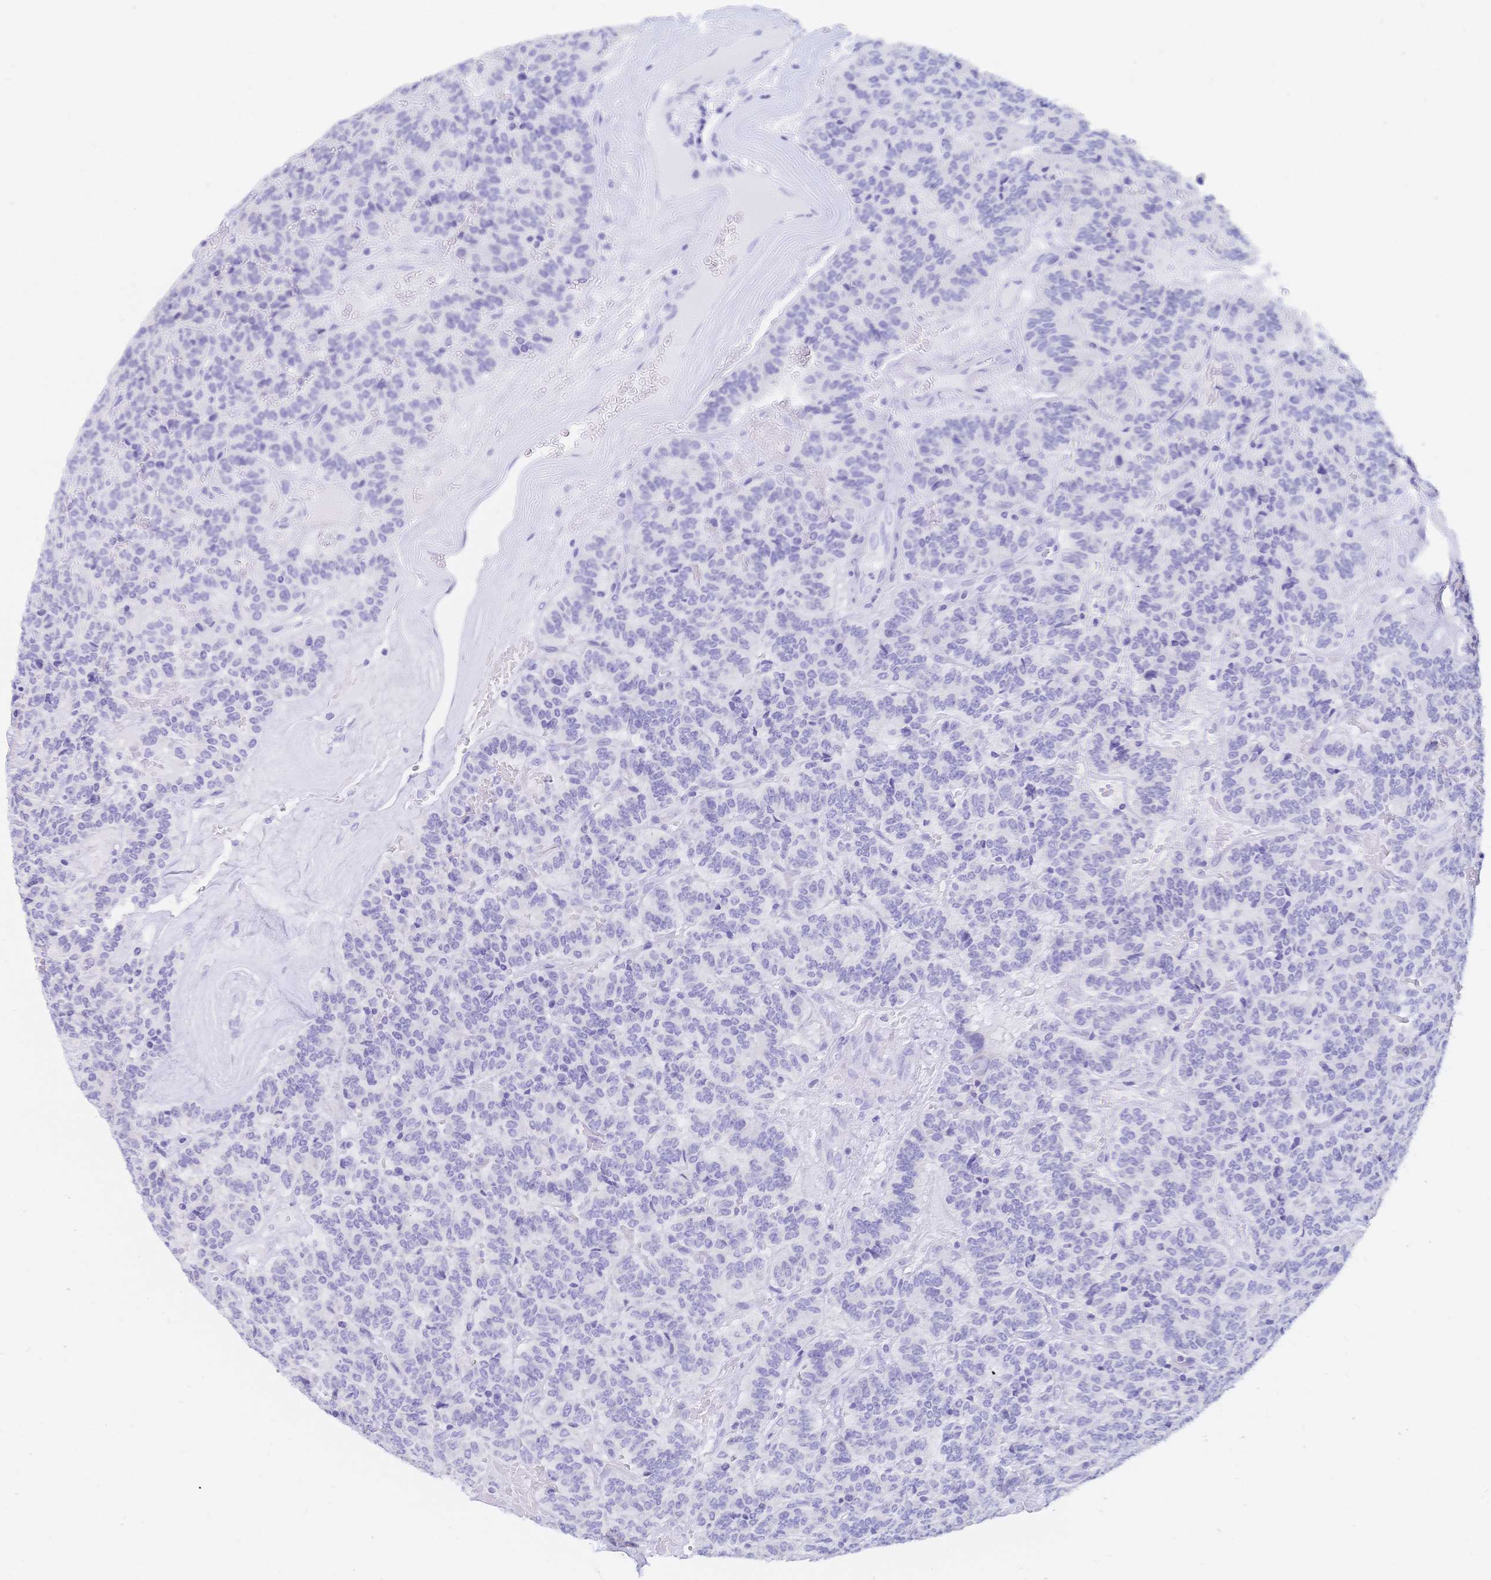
{"staining": {"intensity": "negative", "quantity": "none", "location": "none"}, "tissue": "carcinoid", "cell_type": "Tumor cells", "image_type": "cancer", "snomed": [{"axis": "morphology", "description": "Carcinoid, malignant, NOS"}, {"axis": "topography", "description": "Pancreas"}], "caption": "Tumor cells show no significant staining in carcinoid.", "gene": "MEP1B", "patient": {"sex": "male", "age": 36}}